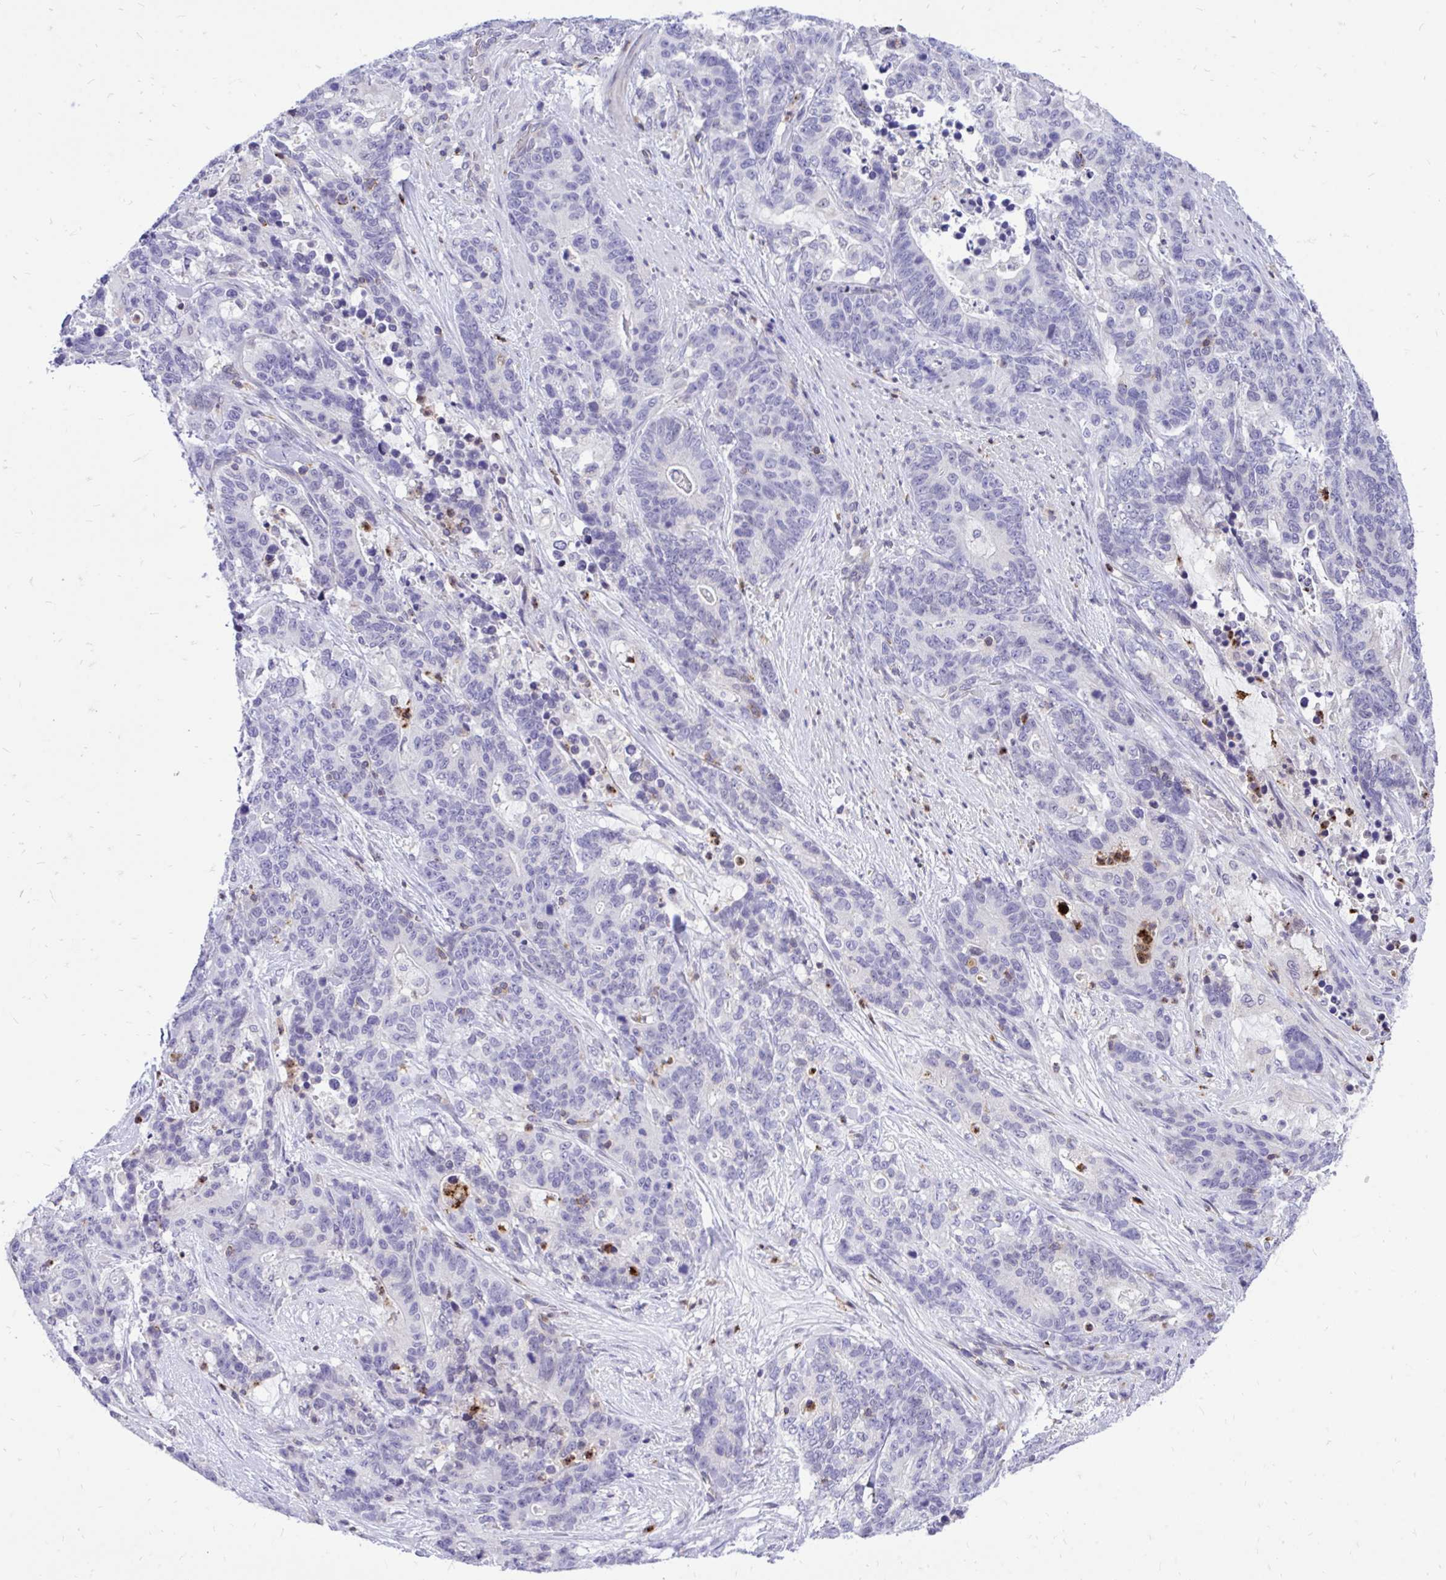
{"staining": {"intensity": "negative", "quantity": "none", "location": "none"}, "tissue": "stomach cancer", "cell_type": "Tumor cells", "image_type": "cancer", "snomed": [{"axis": "morphology", "description": "Normal tissue, NOS"}, {"axis": "morphology", "description": "Adenocarcinoma, NOS"}, {"axis": "topography", "description": "Stomach"}], "caption": "Immunohistochemistry (IHC) micrograph of neoplastic tissue: adenocarcinoma (stomach) stained with DAB (3,3'-diaminobenzidine) reveals no significant protein staining in tumor cells.", "gene": "CXCL8", "patient": {"sex": "female", "age": 64}}